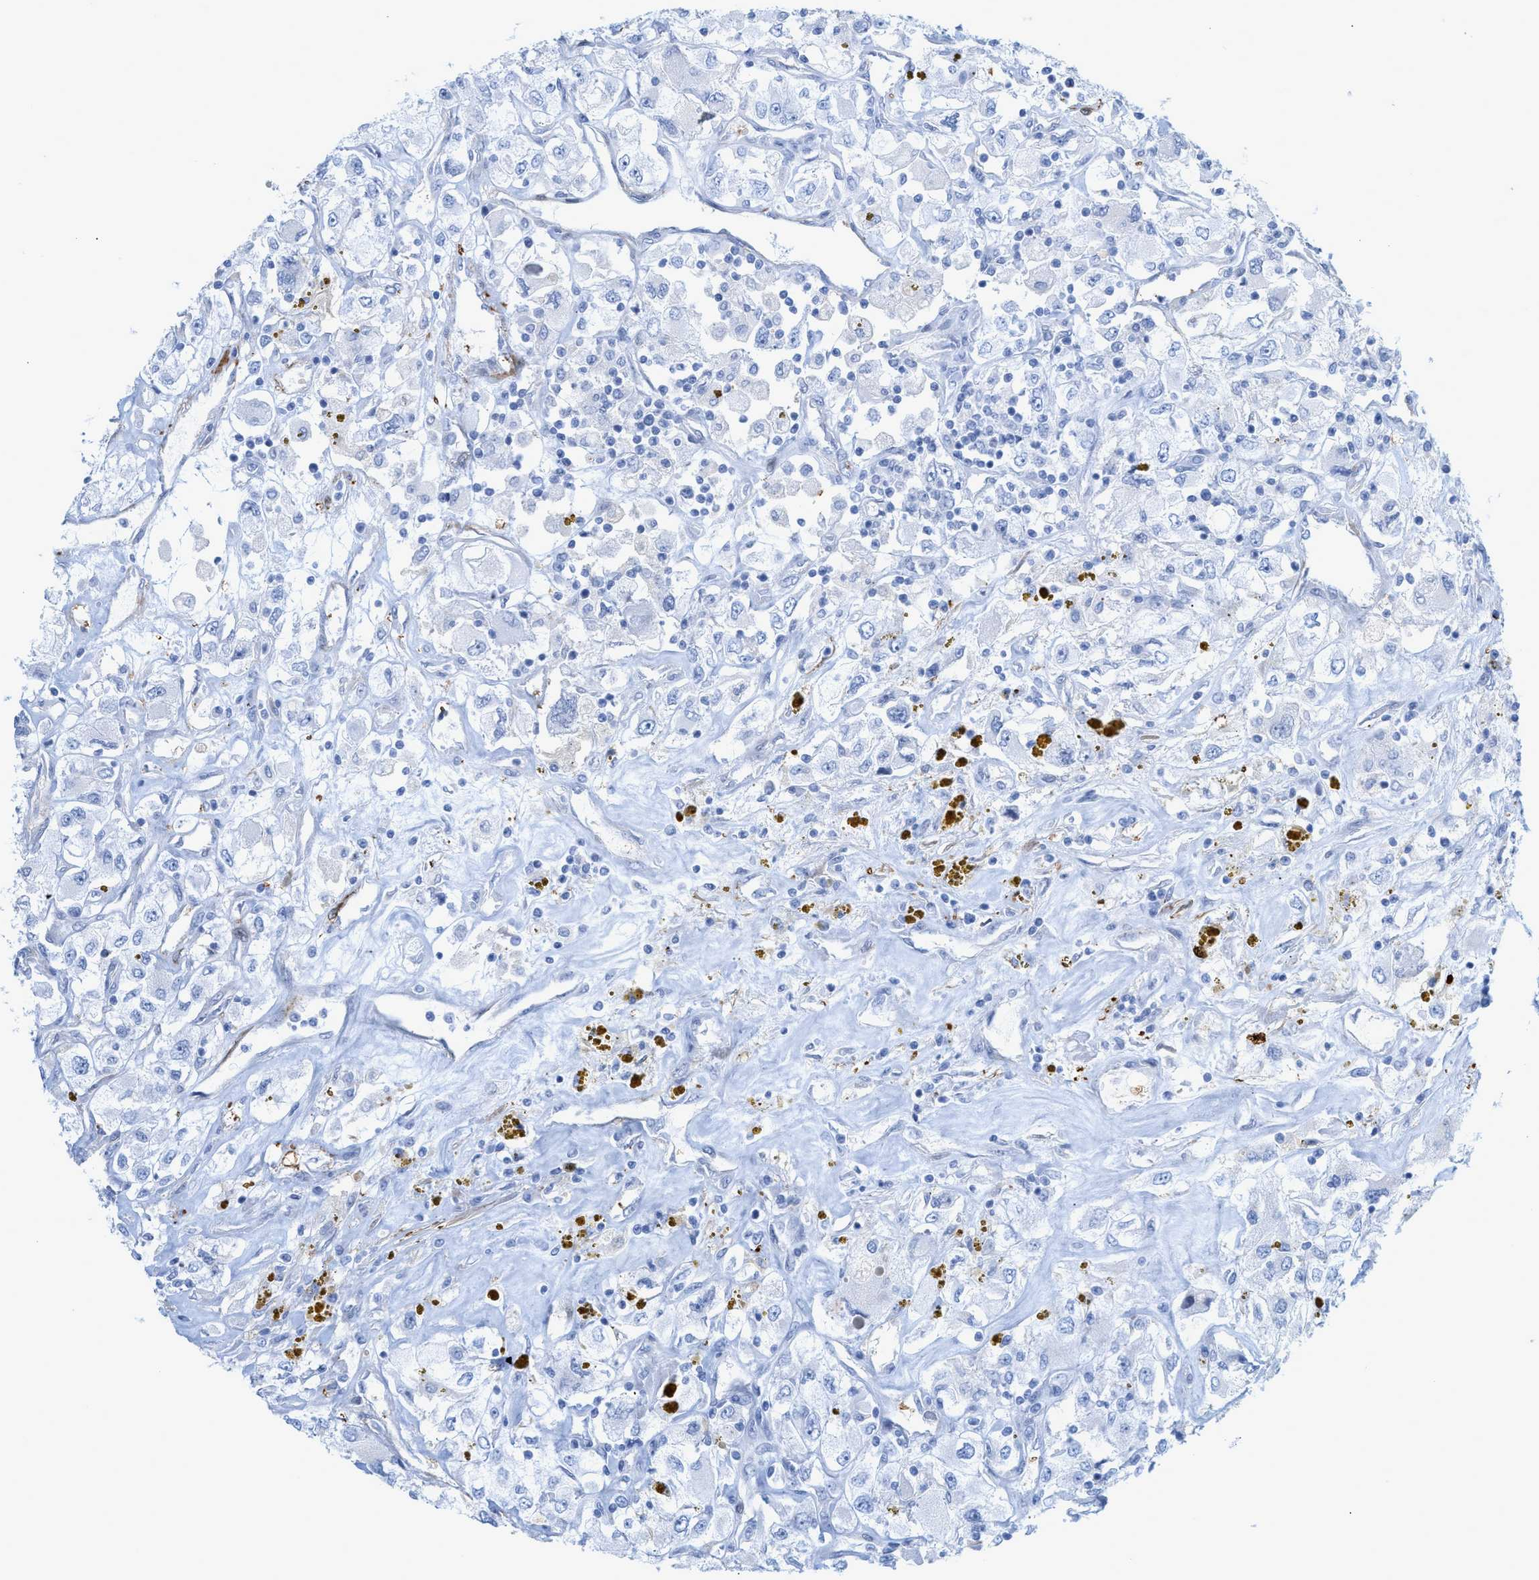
{"staining": {"intensity": "negative", "quantity": "none", "location": "none"}, "tissue": "renal cancer", "cell_type": "Tumor cells", "image_type": "cancer", "snomed": [{"axis": "morphology", "description": "Adenocarcinoma, NOS"}, {"axis": "topography", "description": "Kidney"}], "caption": "This histopathology image is of renal cancer stained with immunohistochemistry to label a protein in brown with the nuclei are counter-stained blue. There is no expression in tumor cells. The staining is performed using DAB (3,3'-diaminobenzidine) brown chromogen with nuclei counter-stained in using hematoxylin.", "gene": "TAGLN", "patient": {"sex": "female", "age": 52}}